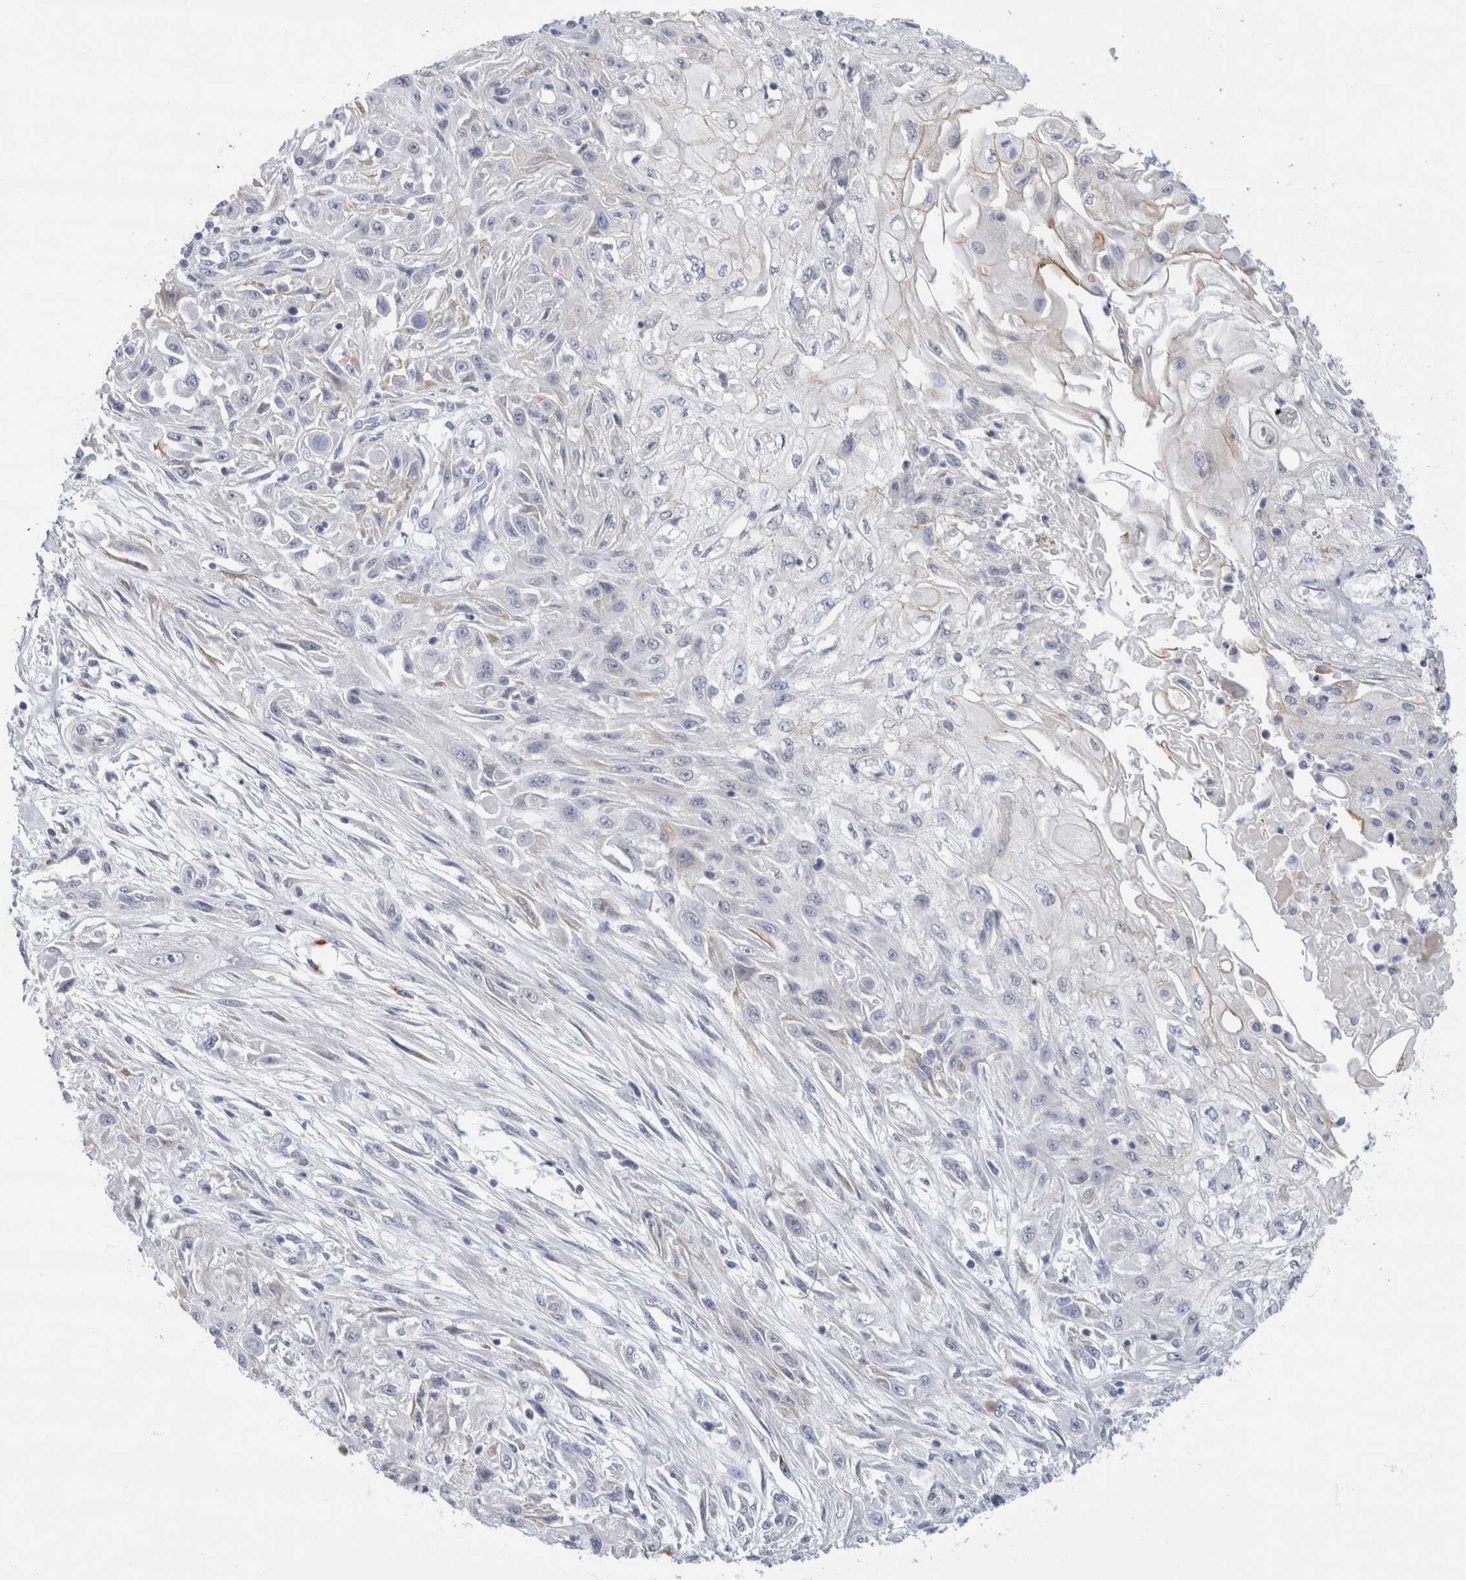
{"staining": {"intensity": "negative", "quantity": "none", "location": "none"}, "tissue": "skin cancer", "cell_type": "Tumor cells", "image_type": "cancer", "snomed": [{"axis": "morphology", "description": "Squamous cell carcinoma, NOS"}, {"axis": "morphology", "description": "Squamous cell carcinoma, metastatic, NOS"}, {"axis": "topography", "description": "Skin"}, {"axis": "topography", "description": "Lymph node"}], "caption": "Immunohistochemistry image of neoplastic tissue: skin squamous cell carcinoma stained with DAB (3,3'-diaminobenzidine) exhibits no significant protein staining in tumor cells.", "gene": "NIPA1", "patient": {"sex": "male", "age": 75}}